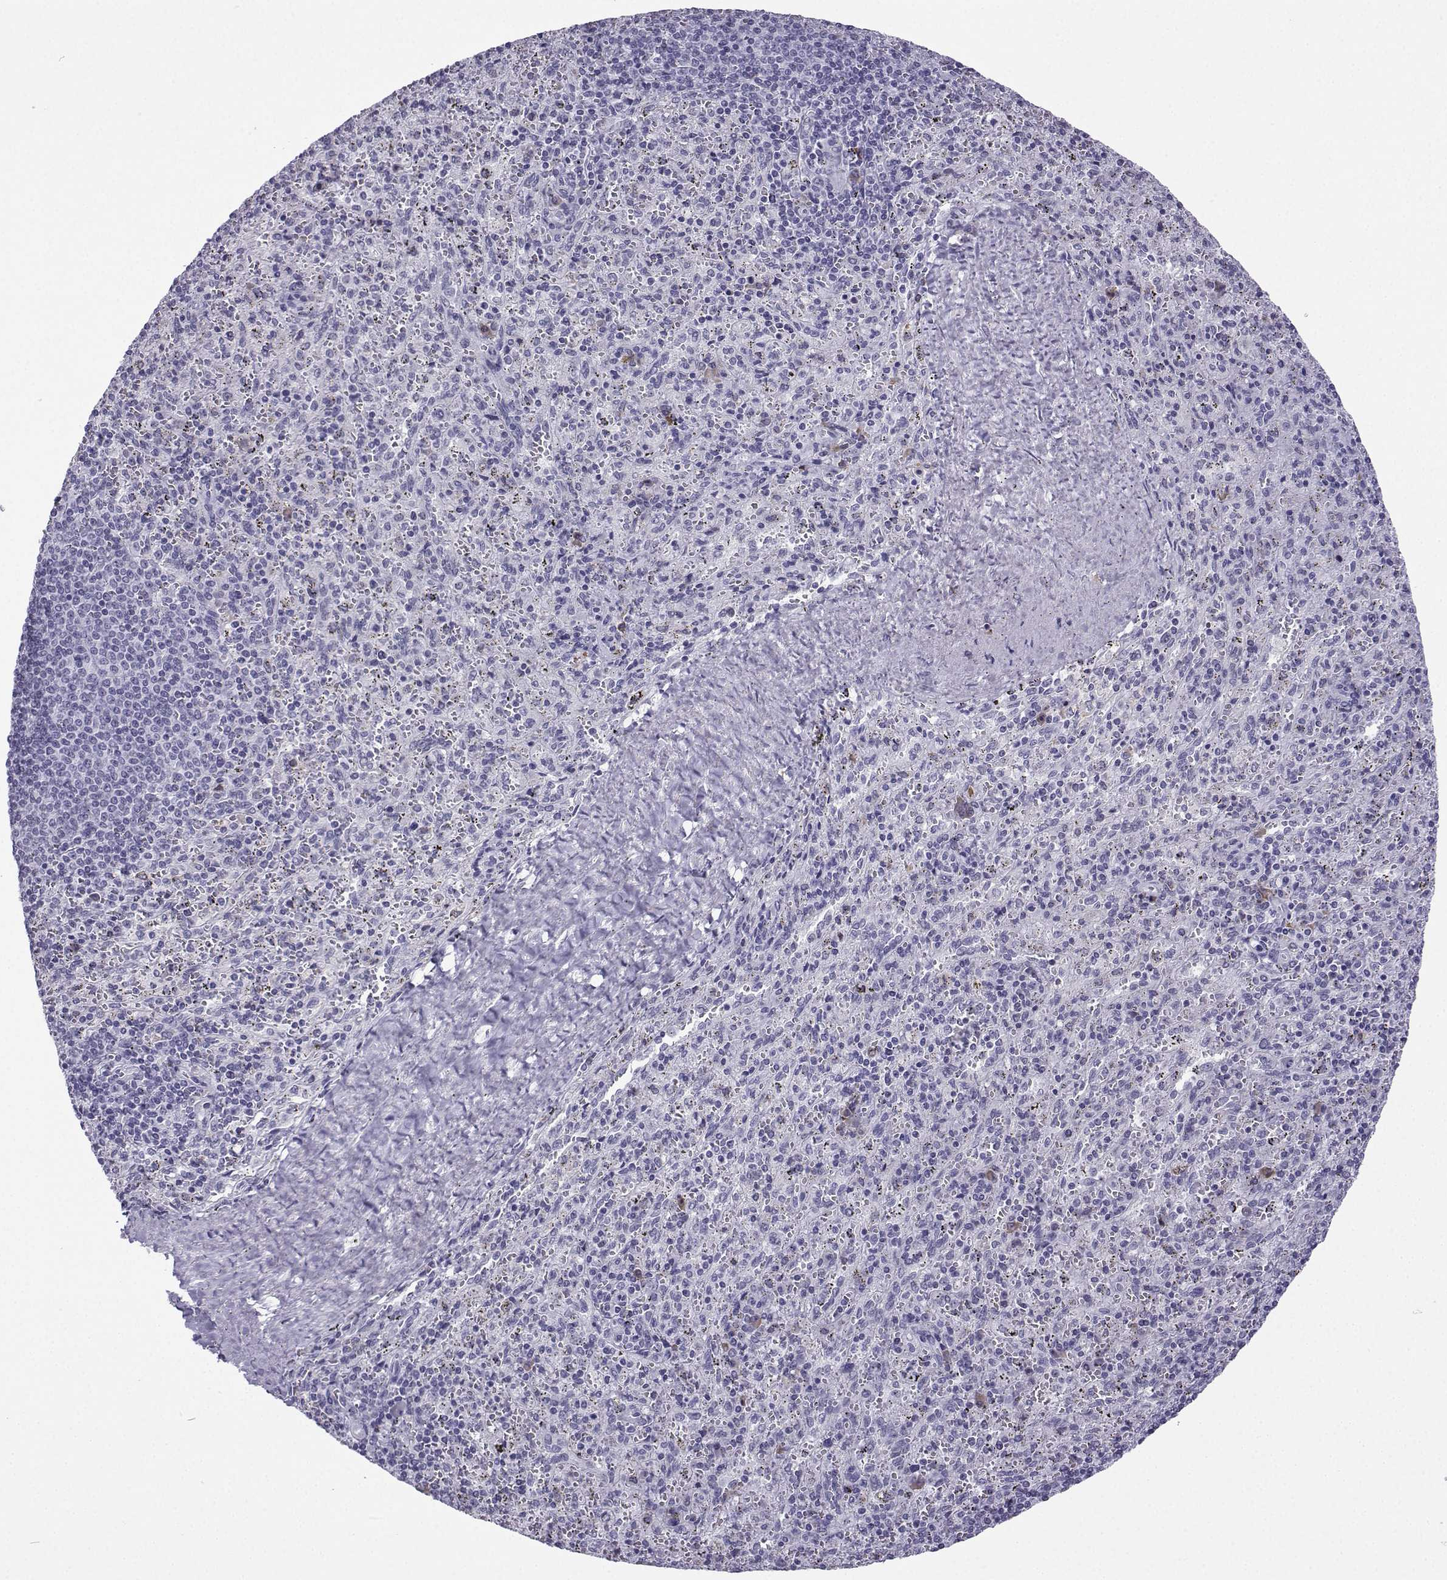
{"staining": {"intensity": "negative", "quantity": "none", "location": "none"}, "tissue": "spleen", "cell_type": "Cells in red pulp", "image_type": "normal", "snomed": [{"axis": "morphology", "description": "Normal tissue, NOS"}, {"axis": "topography", "description": "Spleen"}], "caption": "An IHC photomicrograph of normal spleen is shown. There is no staining in cells in red pulp of spleen. (DAB immunohistochemistry (IHC) visualized using brightfield microscopy, high magnification).", "gene": "MRGBP", "patient": {"sex": "male", "age": 57}}